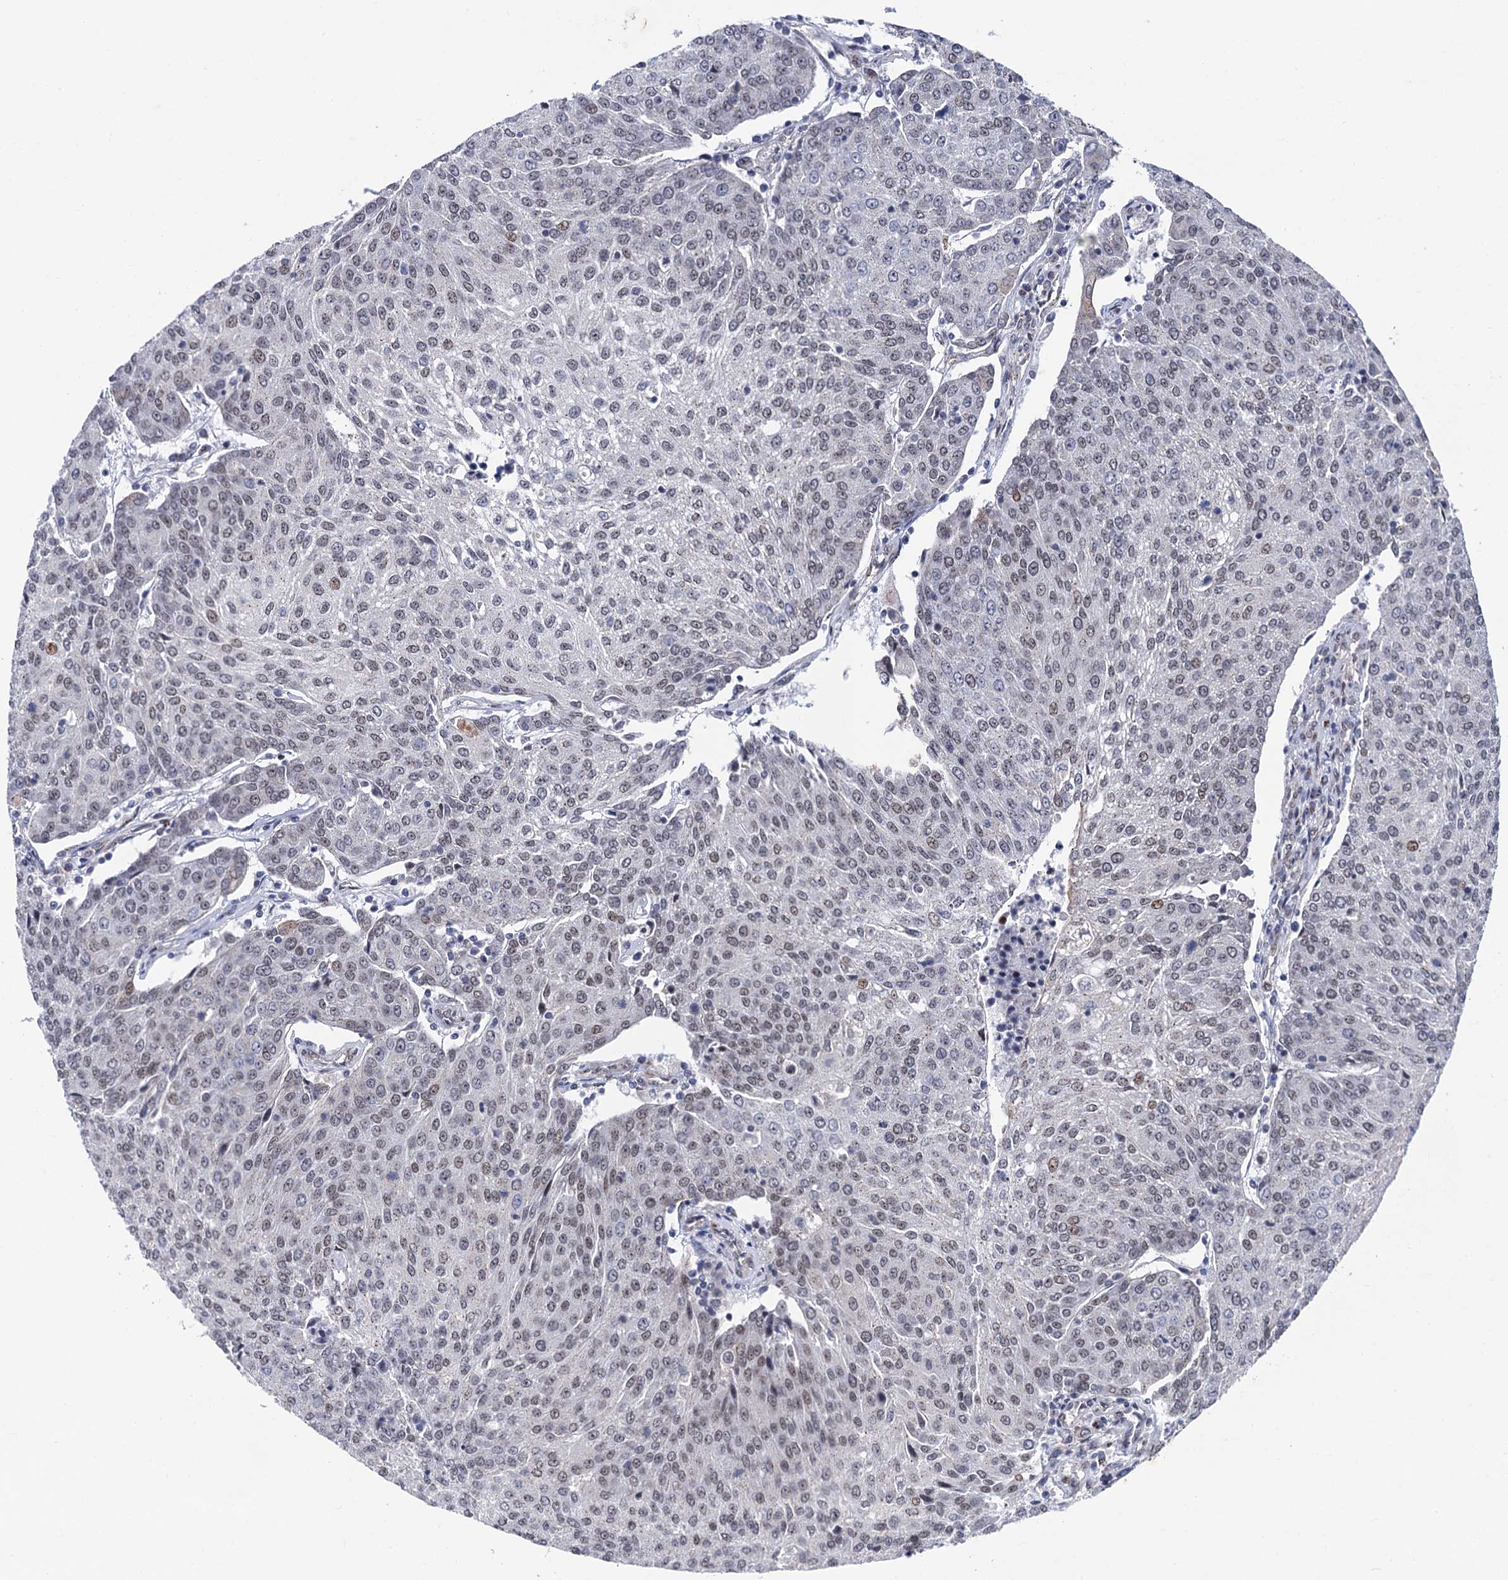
{"staining": {"intensity": "weak", "quantity": "25%-75%", "location": "nuclear"}, "tissue": "urothelial cancer", "cell_type": "Tumor cells", "image_type": "cancer", "snomed": [{"axis": "morphology", "description": "Urothelial carcinoma, High grade"}, {"axis": "topography", "description": "Urinary bladder"}], "caption": "Weak nuclear staining for a protein is appreciated in about 25%-75% of tumor cells of urothelial cancer using IHC.", "gene": "THAP2", "patient": {"sex": "female", "age": 85}}